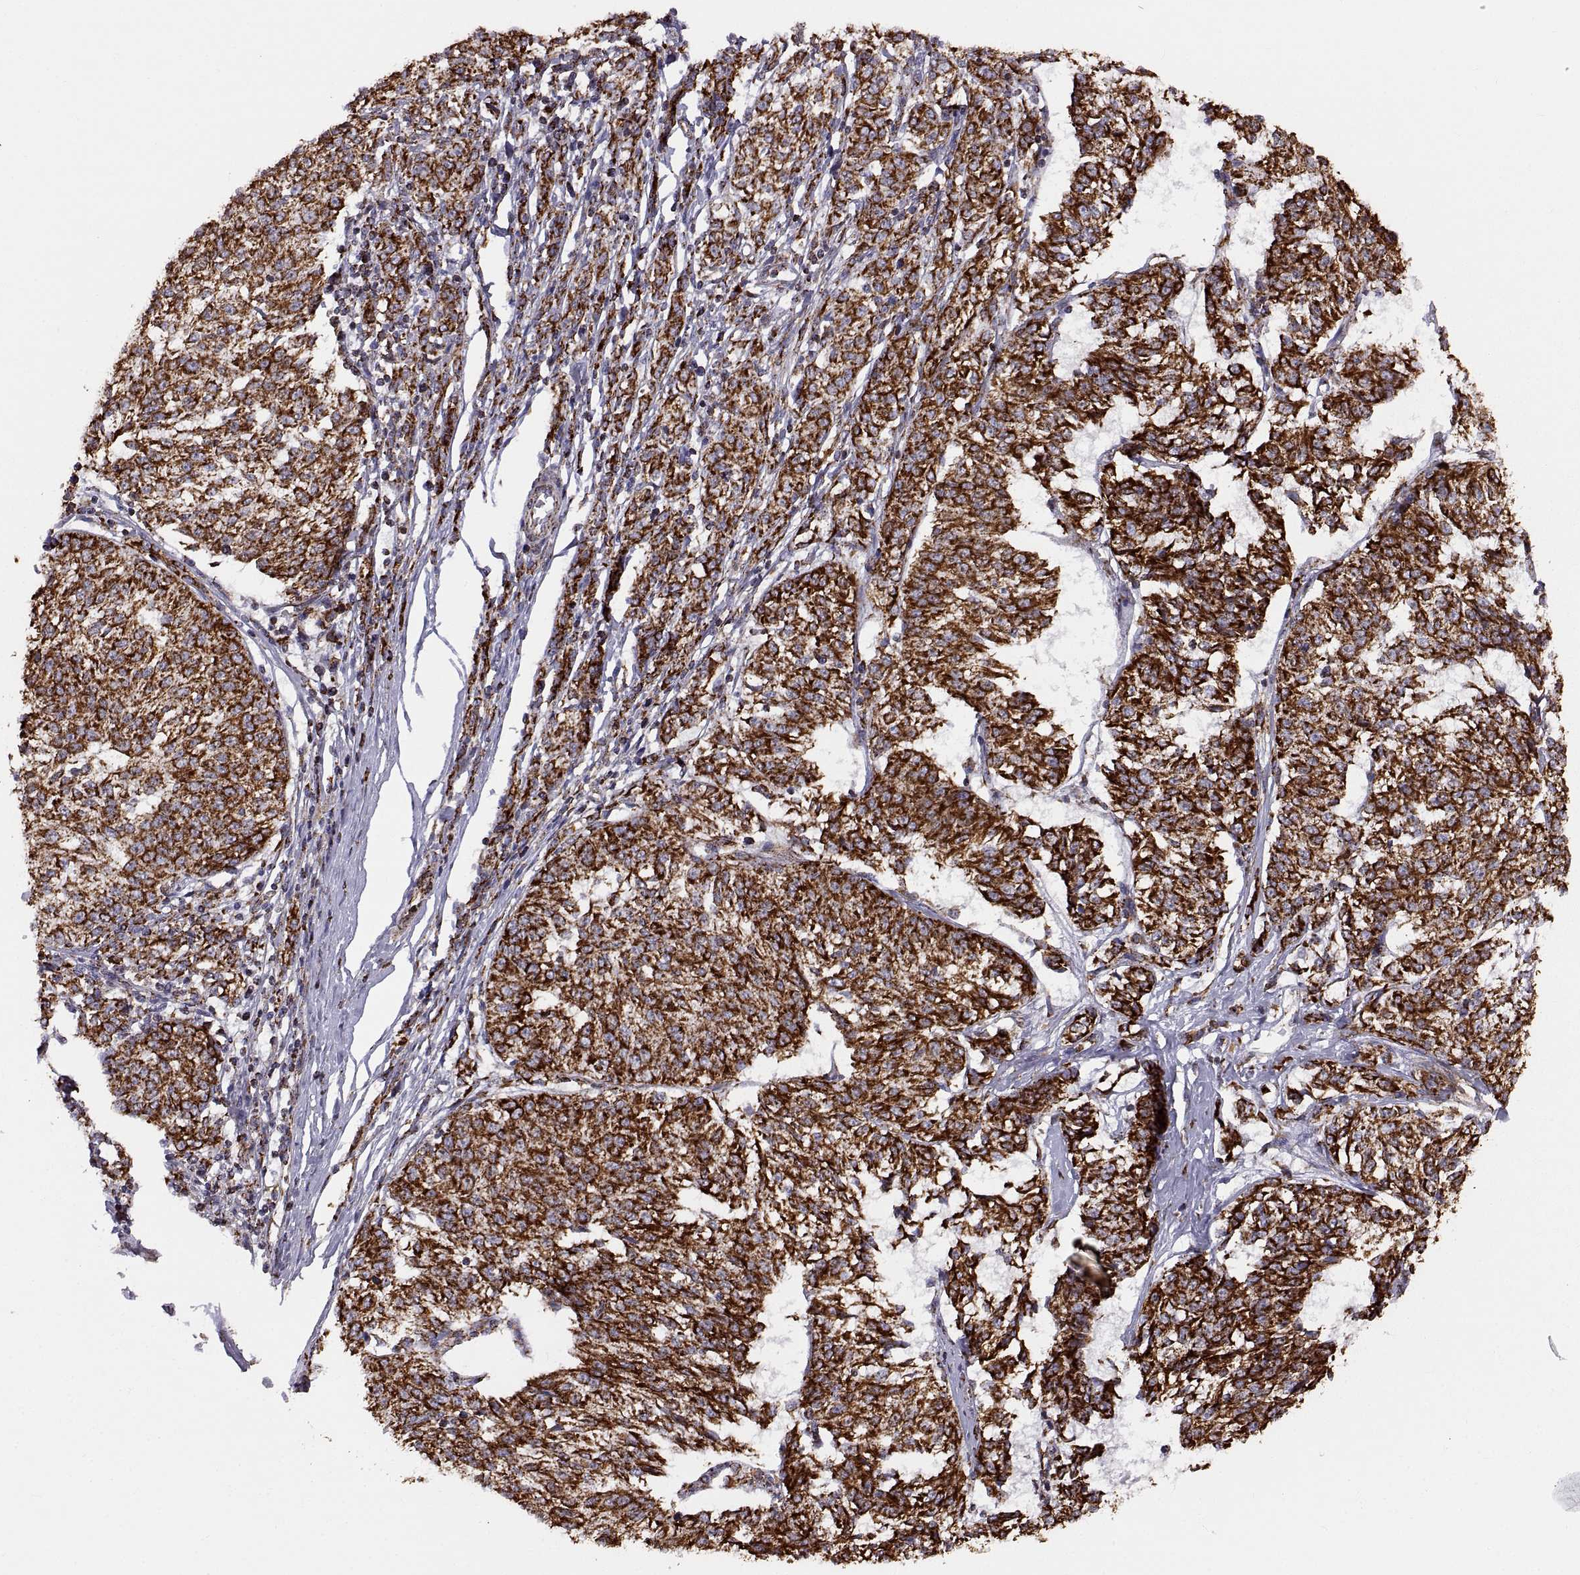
{"staining": {"intensity": "strong", "quantity": ">75%", "location": "cytoplasmic/membranous"}, "tissue": "melanoma", "cell_type": "Tumor cells", "image_type": "cancer", "snomed": [{"axis": "morphology", "description": "Malignant melanoma, NOS"}, {"axis": "topography", "description": "Skin"}], "caption": "Human malignant melanoma stained for a protein (brown) displays strong cytoplasmic/membranous positive staining in approximately >75% of tumor cells.", "gene": "ARSD", "patient": {"sex": "female", "age": 72}}